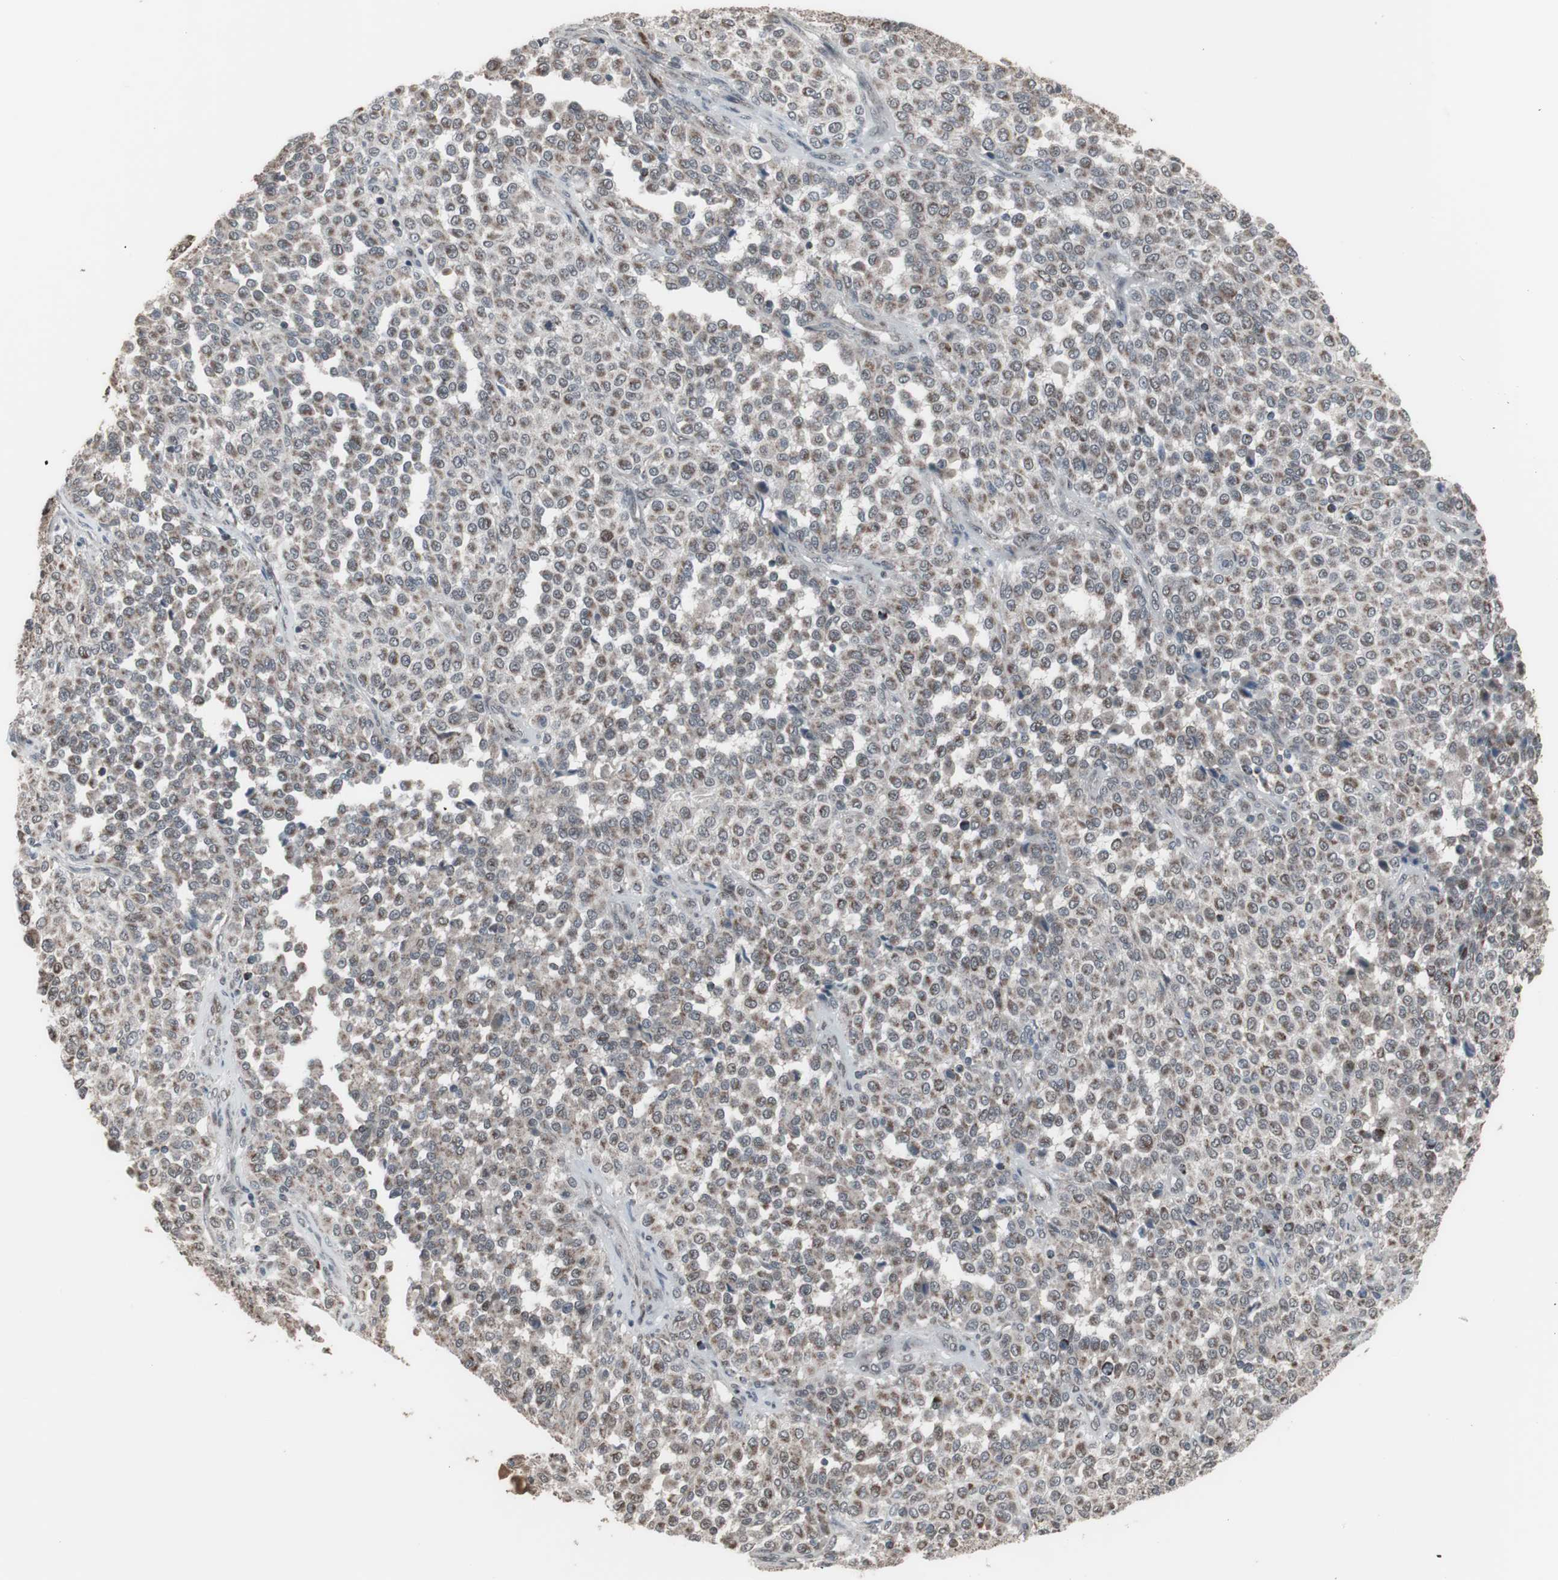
{"staining": {"intensity": "weak", "quantity": "25%-75%", "location": "cytoplasmic/membranous,nuclear"}, "tissue": "melanoma", "cell_type": "Tumor cells", "image_type": "cancer", "snomed": [{"axis": "morphology", "description": "Malignant melanoma, Metastatic site"}, {"axis": "topography", "description": "Pancreas"}], "caption": "Melanoma stained with immunohistochemistry (IHC) displays weak cytoplasmic/membranous and nuclear positivity in about 25%-75% of tumor cells.", "gene": "RXRA", "patient": {"sex": "female", "age": 30}}